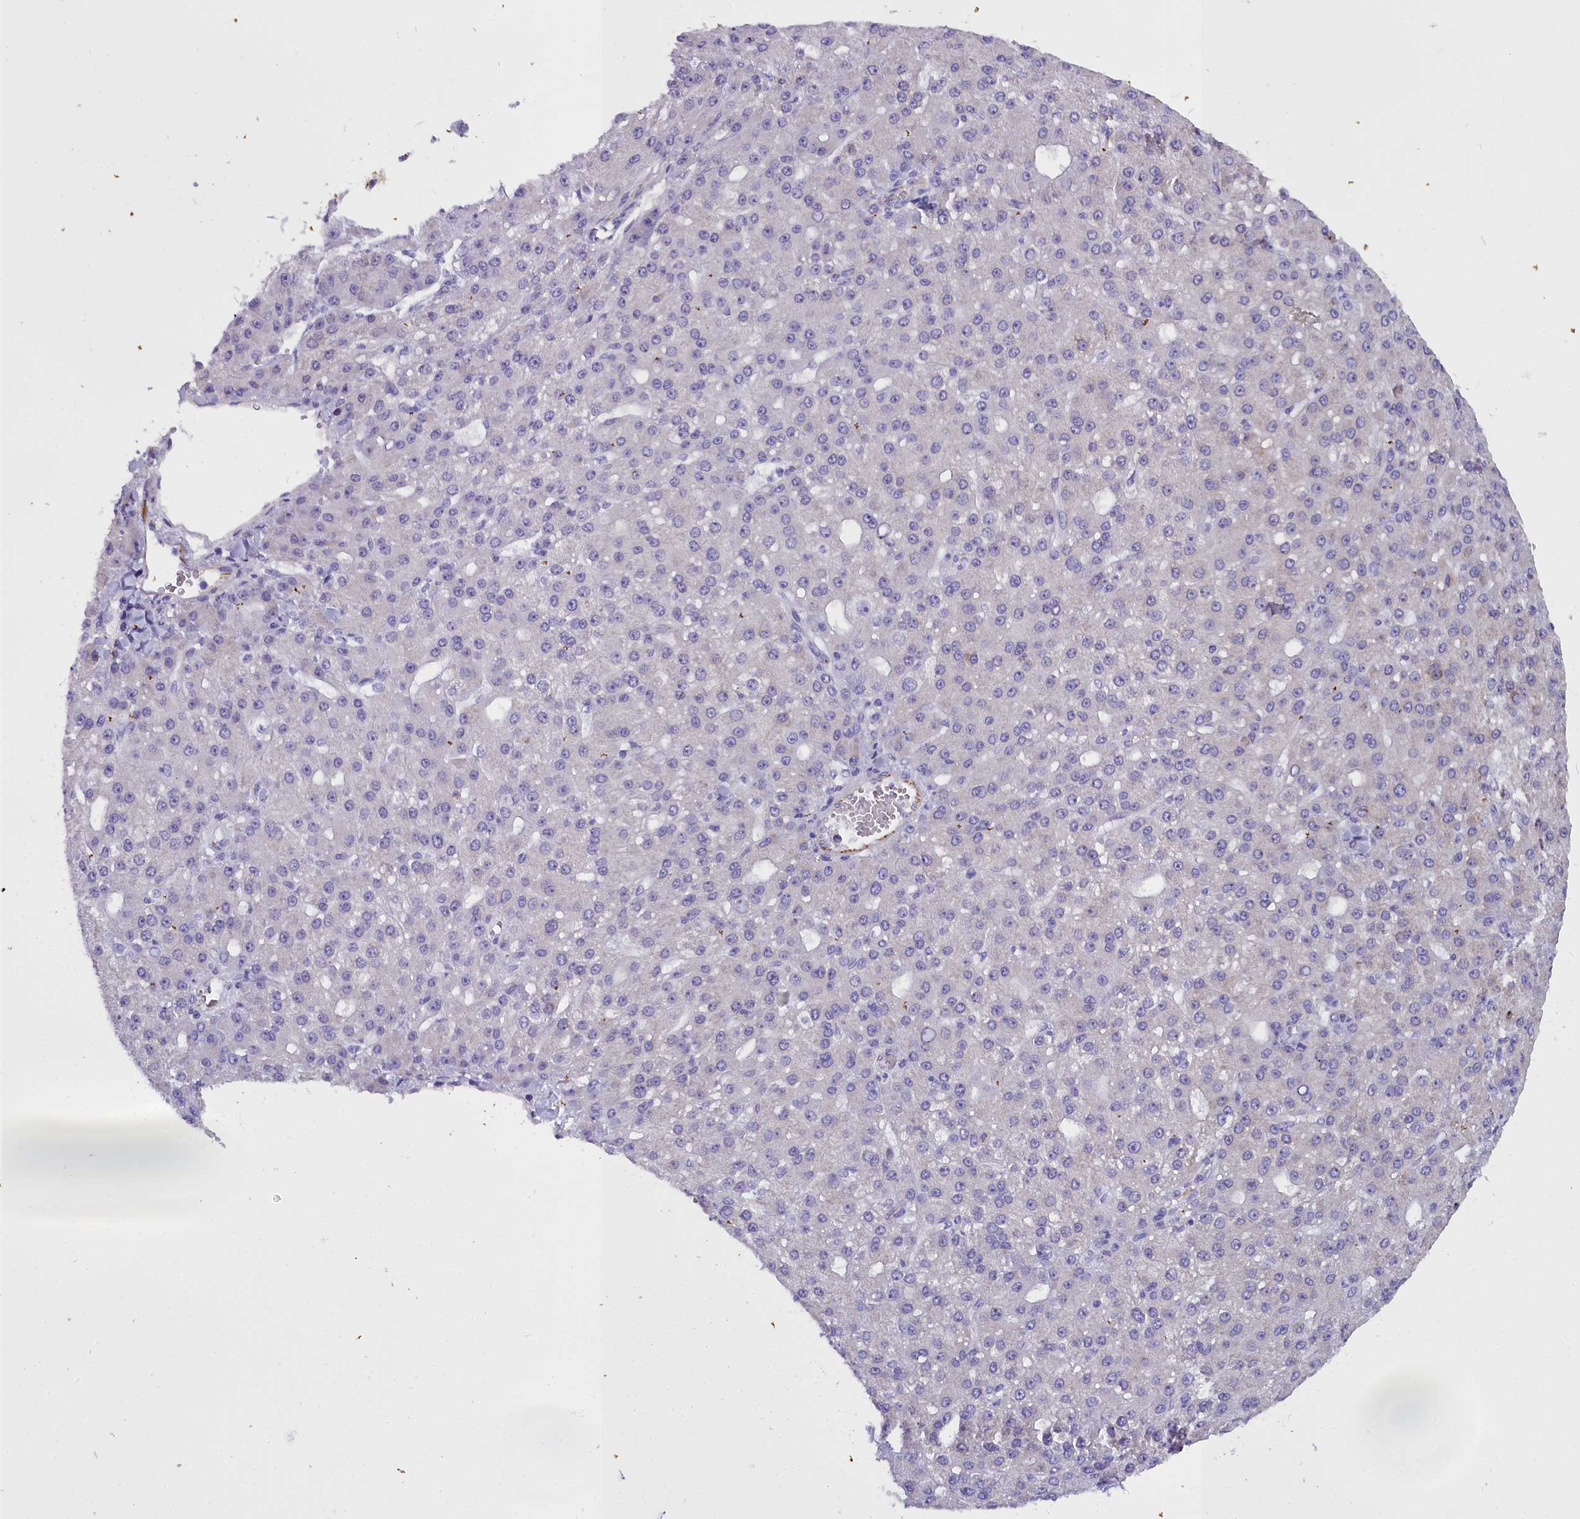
{"staining": {"intensity": "negative", "quantity": "none", "location": "none"}, "tissue": "liver cancer", "cell_type": "Tumor cells", "image_type": "cancer", "snomed": [{"axis": "morphology", "description": "Carcinoma, Hepatocellular, NOS"}, {"axis": "topography", "description": "Liver"}], "caption": "A high-resolution micrograph shows immunohistochemistry staining of liver cancer, which shows no significant expression in tumor cells. (DAB immunohistochemistry, high magnification).", "gene": "TIMM22", "patient": {"sex": "male", "age": 67}}